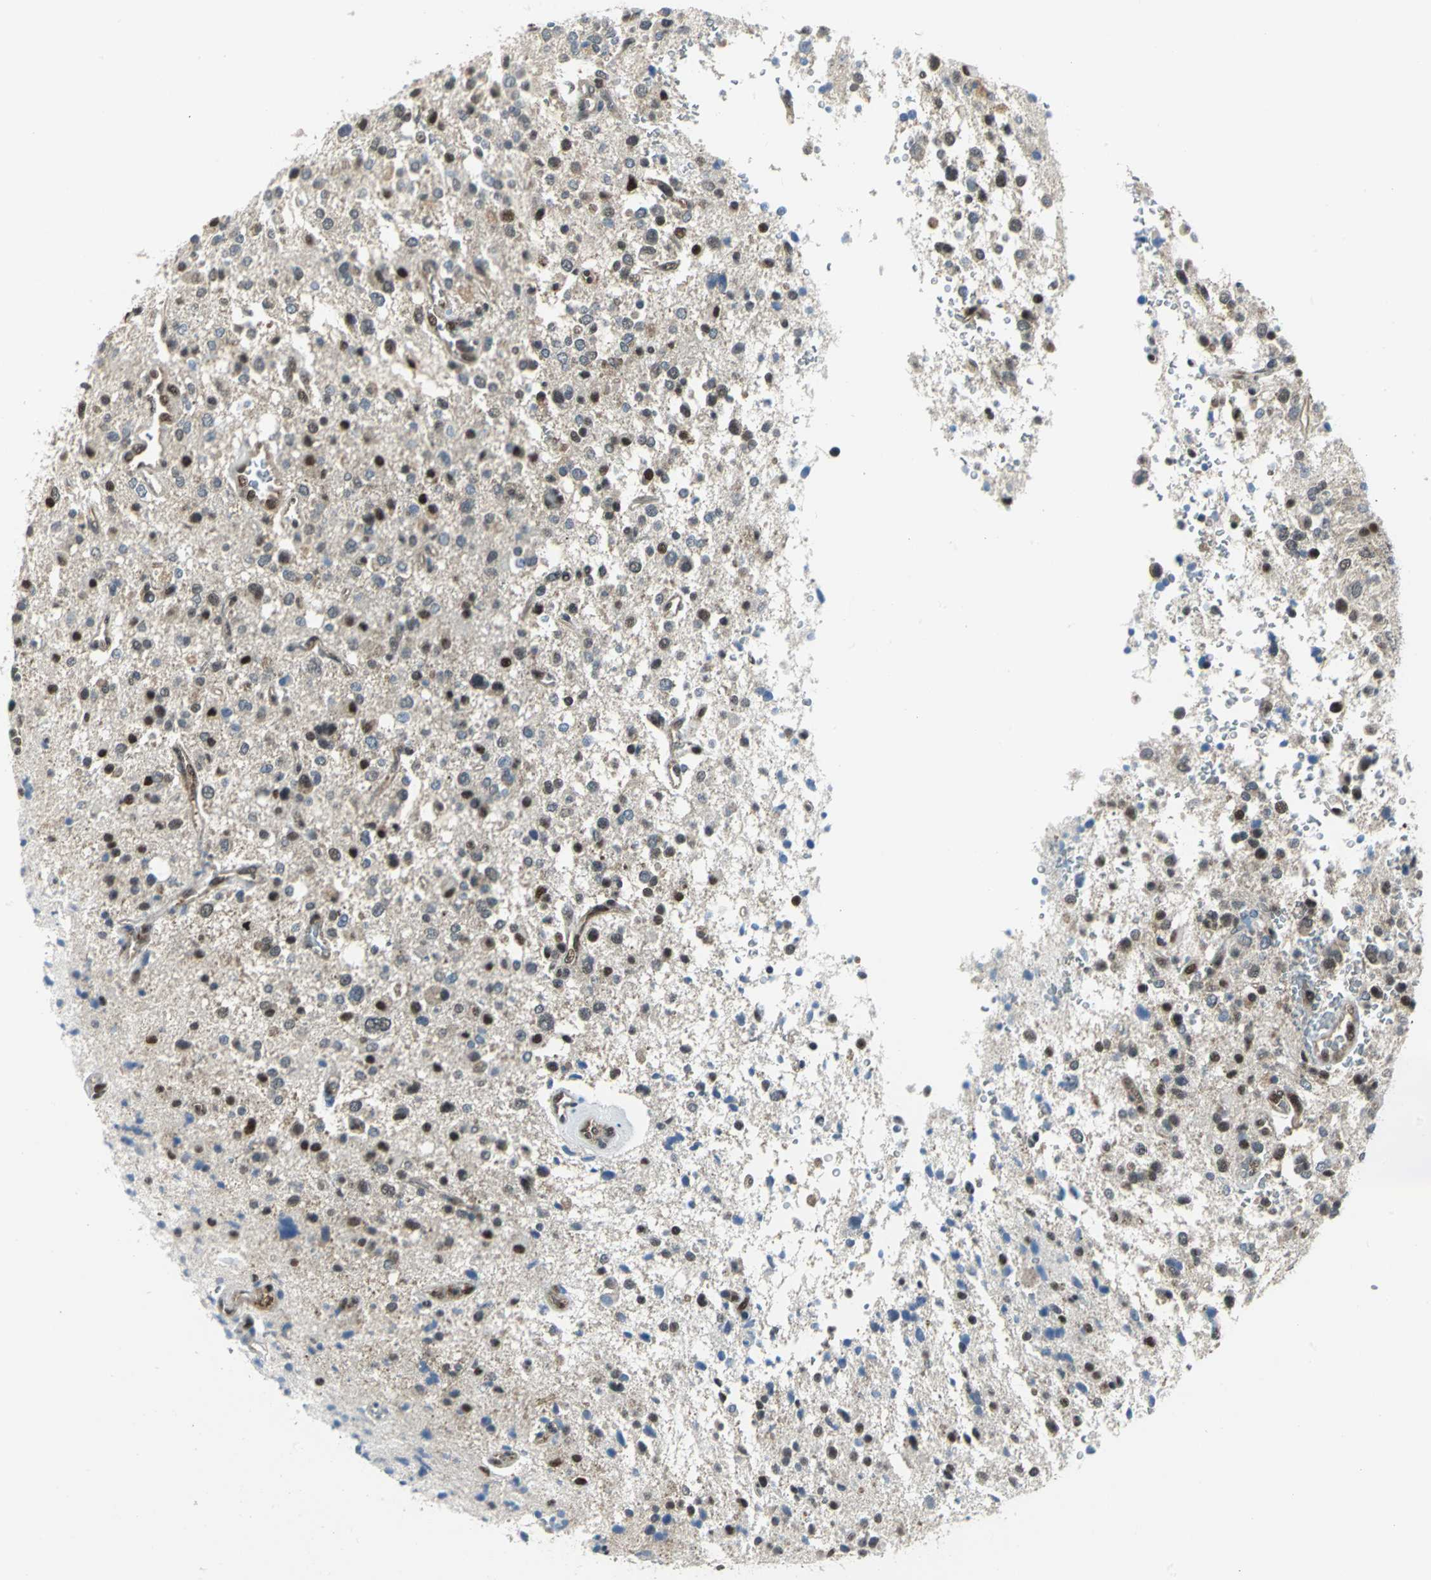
{"staining": {"intensity": "strong", "quantity": "<25%", "location": "nuclear"}, "tissue": "glioma", "cell_type": "Tumor cells", "image_type": "cancer", "snomed": [{"axis": "morphology", "description": "Glioma, malignant, High grade"}, {"axis": "topography", "description": "Brain"}], "caption": "High-power microscopy captured an immunohistochemistry (IHC) image of glioma, revealing strong nuclear staining in about <25% of tumor cells. (Stains: DAB in brown, nuclei in blue, Microscopy: brightfield microscopy at high magnification).", "gene": "PSMA4", "patient": {"sex": "male", "age": 47}}